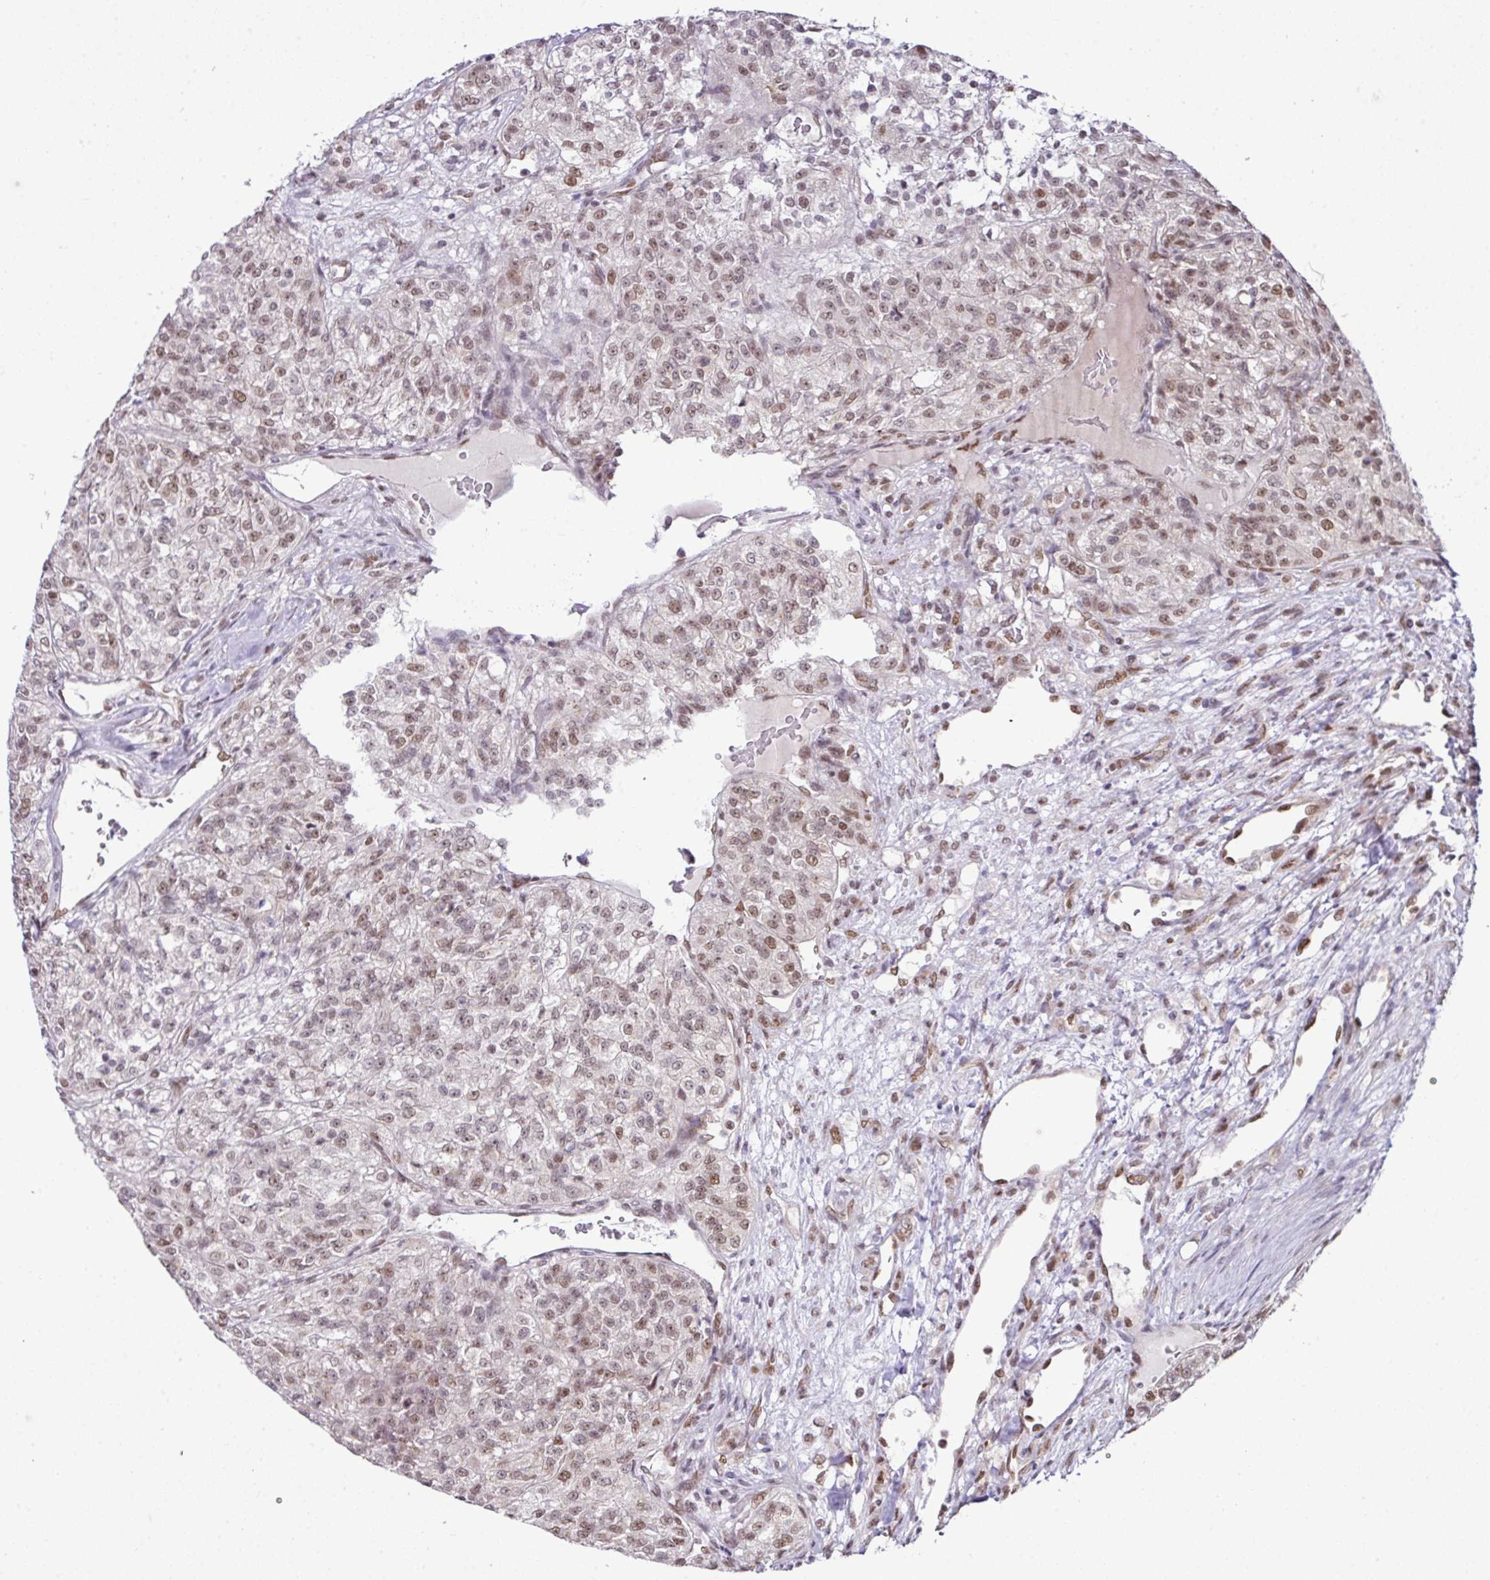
{"staining": {"intensity": "moderate", "quantity": ">75%", "location": "nuclear"}, "tissue": "renal cancer", "cell_type": "Tumor cells", "image_type": "cancer", "snomed": [{"axis": "morphology", "description": "Adenocarcinoma, NOS"}, {"axis": "topography", "description": "Kidney"}], "caption": "Moderate nuclear expression for a protein is present in approximately >75% of tumor cells of renal cancer (adenocarcinoma) using IHC.", "gene": "PGAP4", "patient": {"sex": "female", "age": 63}}